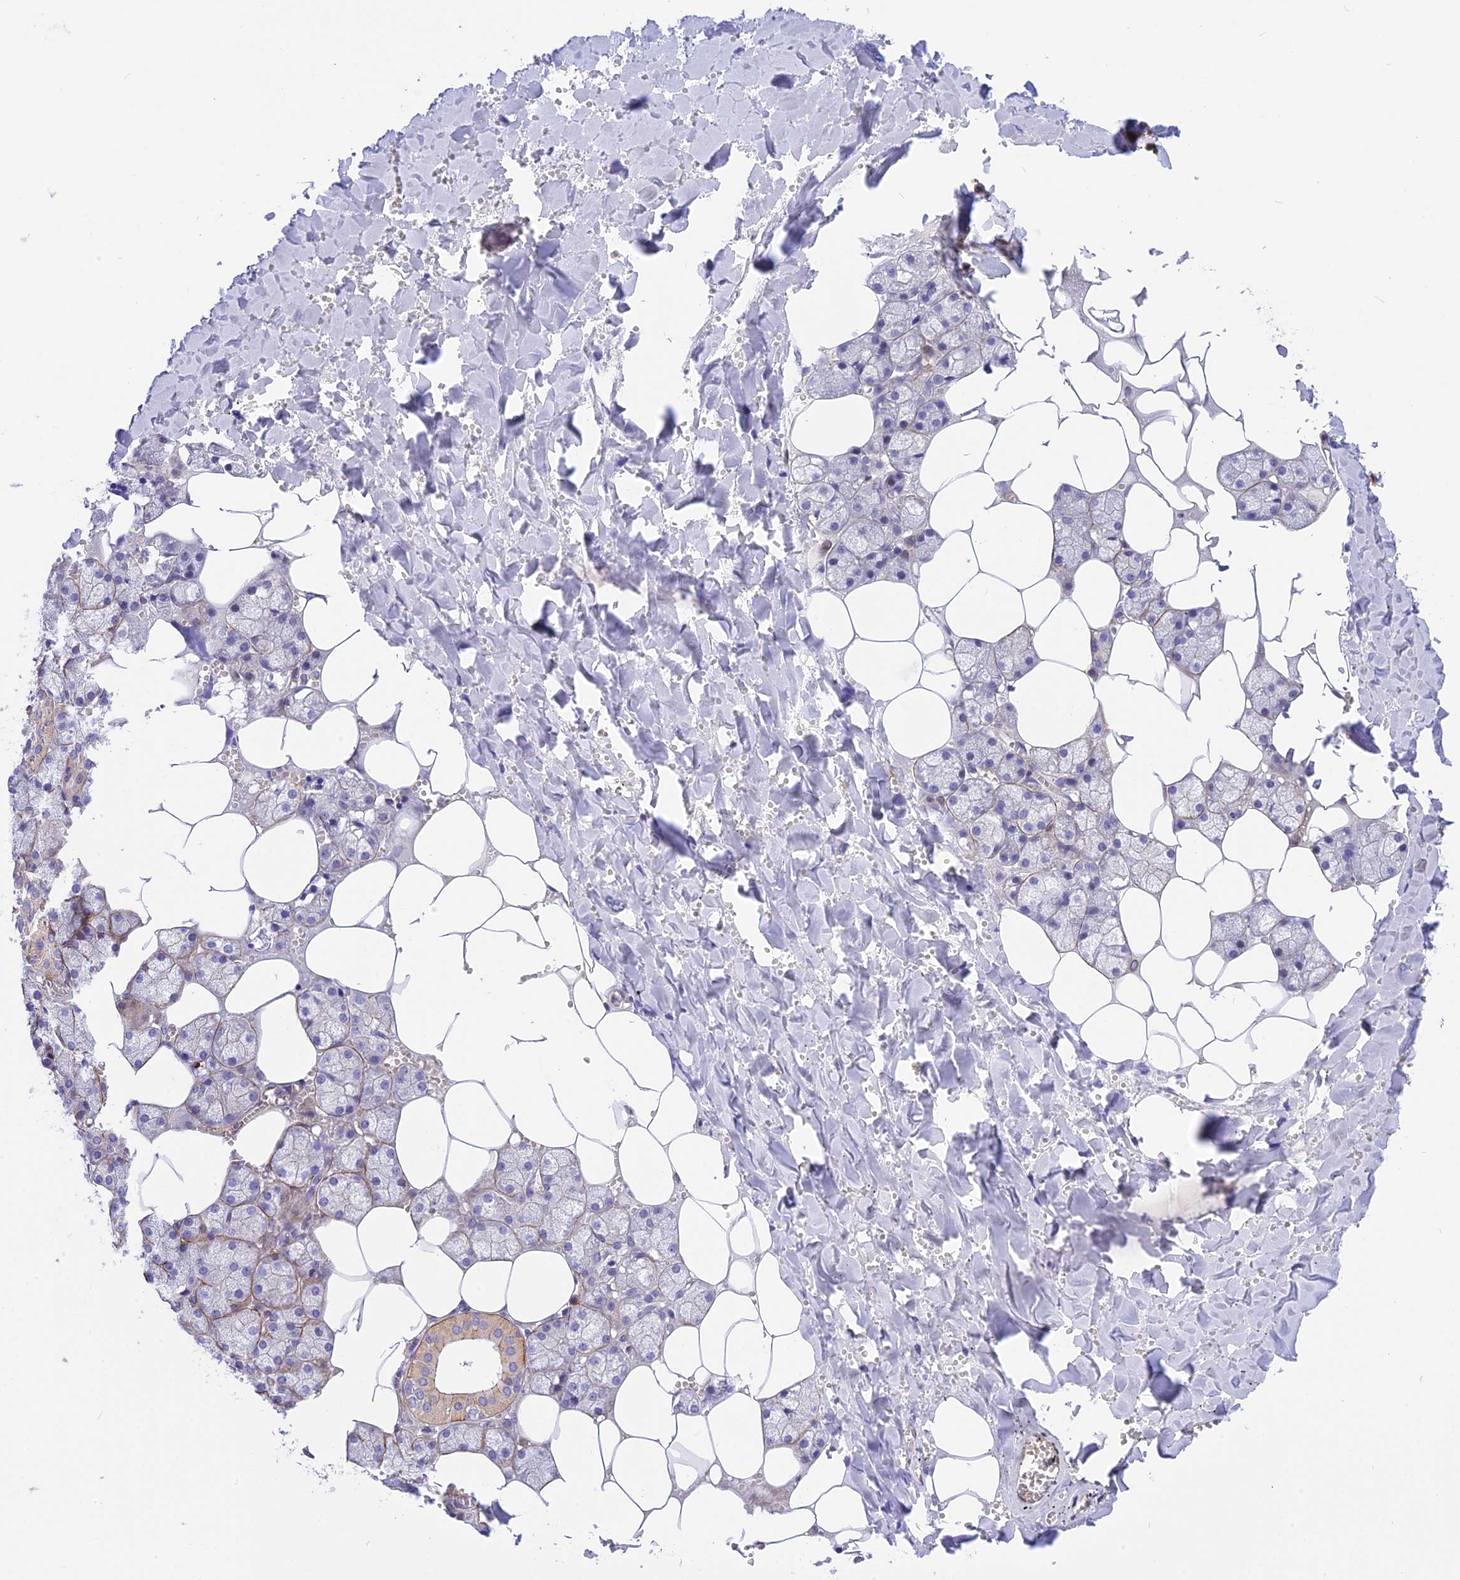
{"staining": {"intensity": "moderate", "quantity": "25%-75%", "location": "cytoplasmic/membranous"}, "tissue": "salivary gland", "cell_type": "Glandular cells", "image_type": "normal", "snomed": [{"axis": "morphology", "description": "Normal tissue, NOS"}, {"axis": "topography", "description": "Salivary gland"}], "caption": "Salivary gland stained for a protein reveals moderate cytoplasmic/membranous positivity in glandular cells. (DAB IHC with brightfield microscopy, high magnification).", "gene": "R3HDM4", "patient": {"sex": "male", "age": 62}}